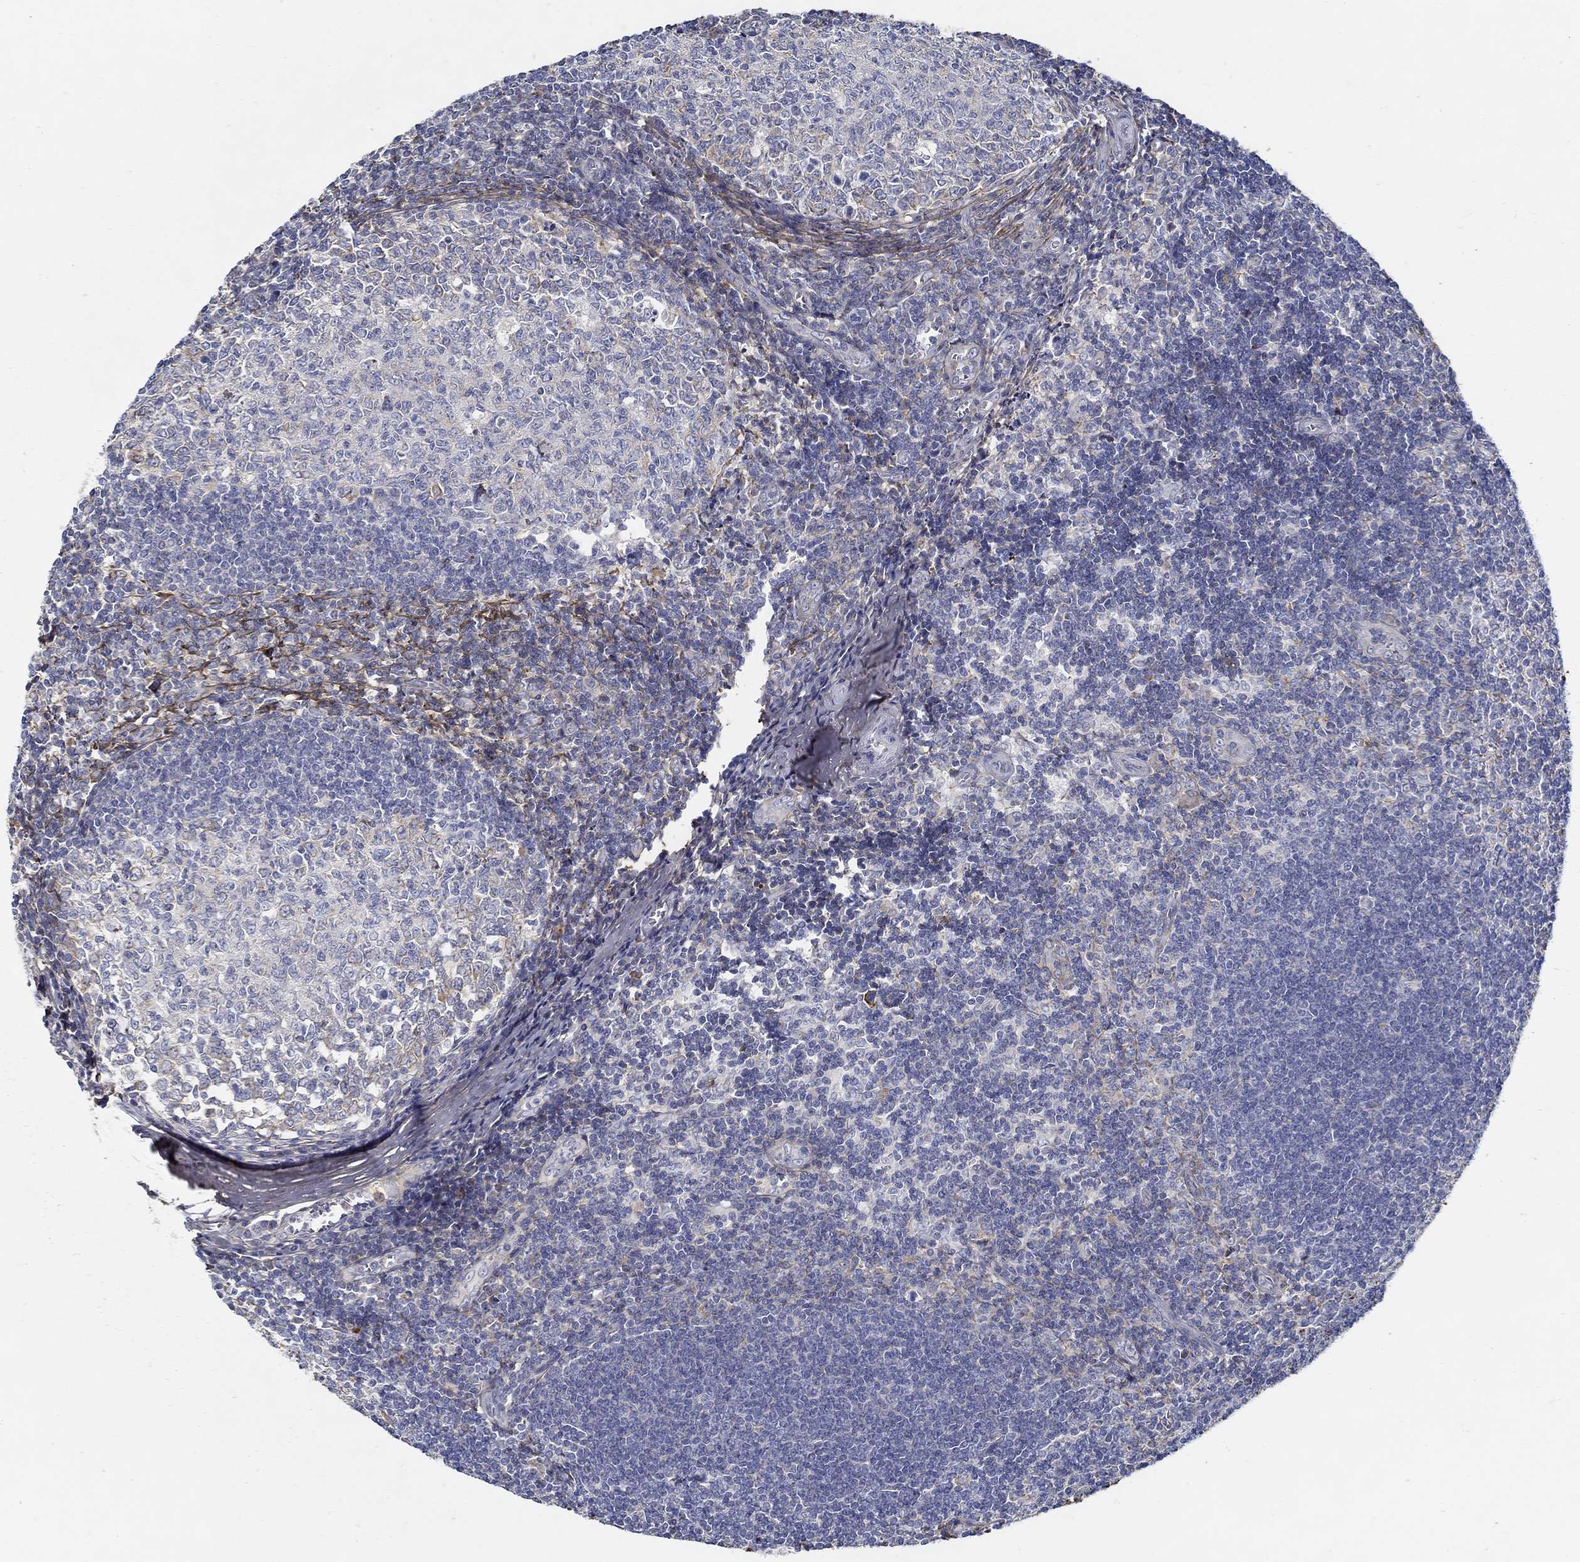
{"staining": {"intensity": "moderate", "quantity": "<25%", "location": "cytoplasmic/membranous"}, "tissue": "tonsil", "cell_type": "Germinal center cells", "image_type": "normal", "snomed": [{"axis": "morphology", "description": "Normal tissue, NOS"}, {"axis": "topography", "description": "Tonsil"}], "caption": "The photomicrograph reveals a brown stain indicating the presence of a protein in the cytoplasmic/membranous of germinal center cells in tonsil. The staining was performed using DAB (3,3'-diaminobenzidine) to visualize the protein expression in brown, while the nuclei were stained in blue with hematoxylin (Magnification: 20x).", "gene": "TGFBI", "patient": {"sex": "male", "age": 33}}